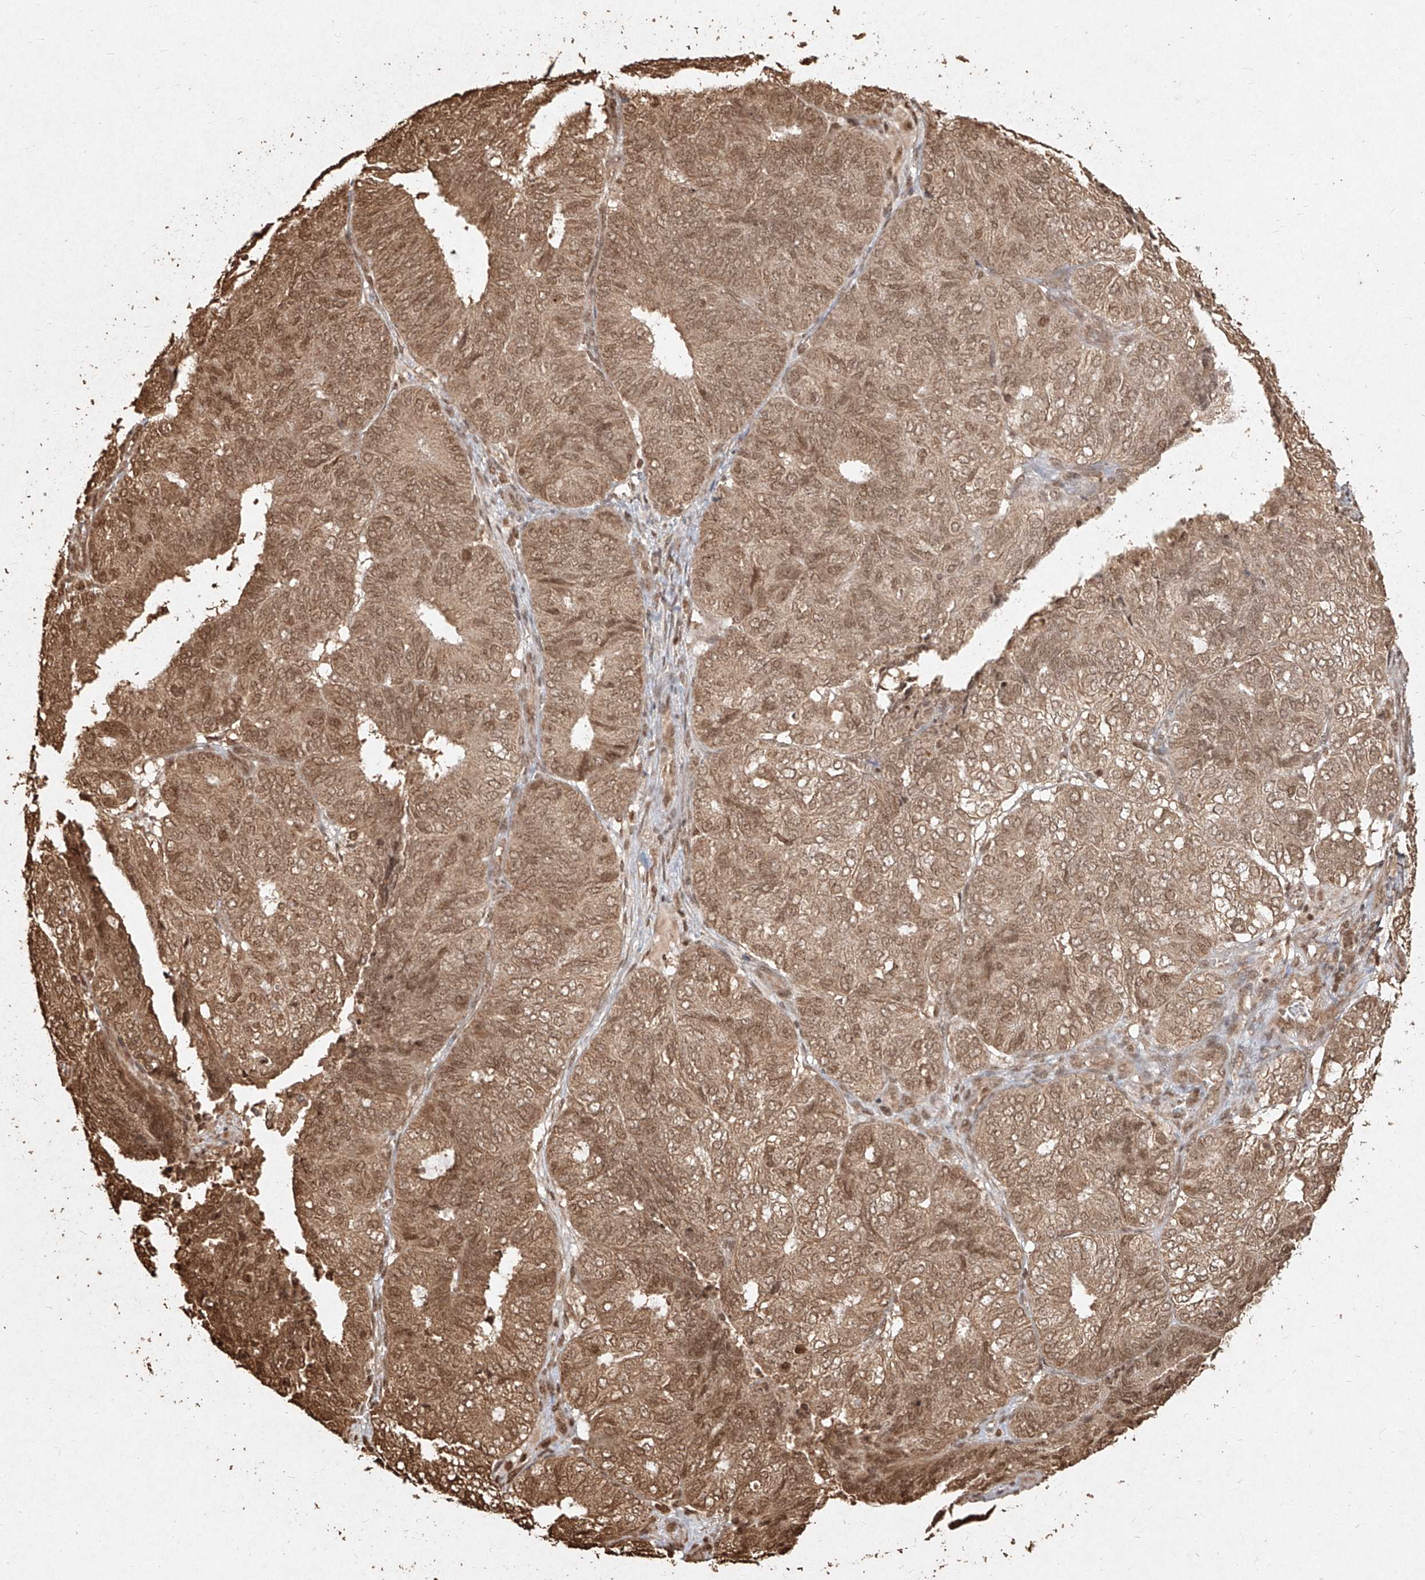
{"staining": {"intensity": "moderate", "quantity": ">75%", "location": "cytoplasmic/membranous,nuclear"}, "tissue": "endometrial cancer", "cell_type": "Tumor cells", "image_type": "cancer", "snomed": [{"axis": "morphology", "description": "Adenocarcinoma, NOS"}, {"axis": "topography", "description": "Uterus"}], "caption": "Protein positivity by immunohistochemistry reveals moderate cytoplasmic/membranous and nuclear expression in about >75% of tumor cells in endometrial cancer (adenocarcinoma).", "gene": "UBE2K", "patient": {"sex": "female", "age": 60}}